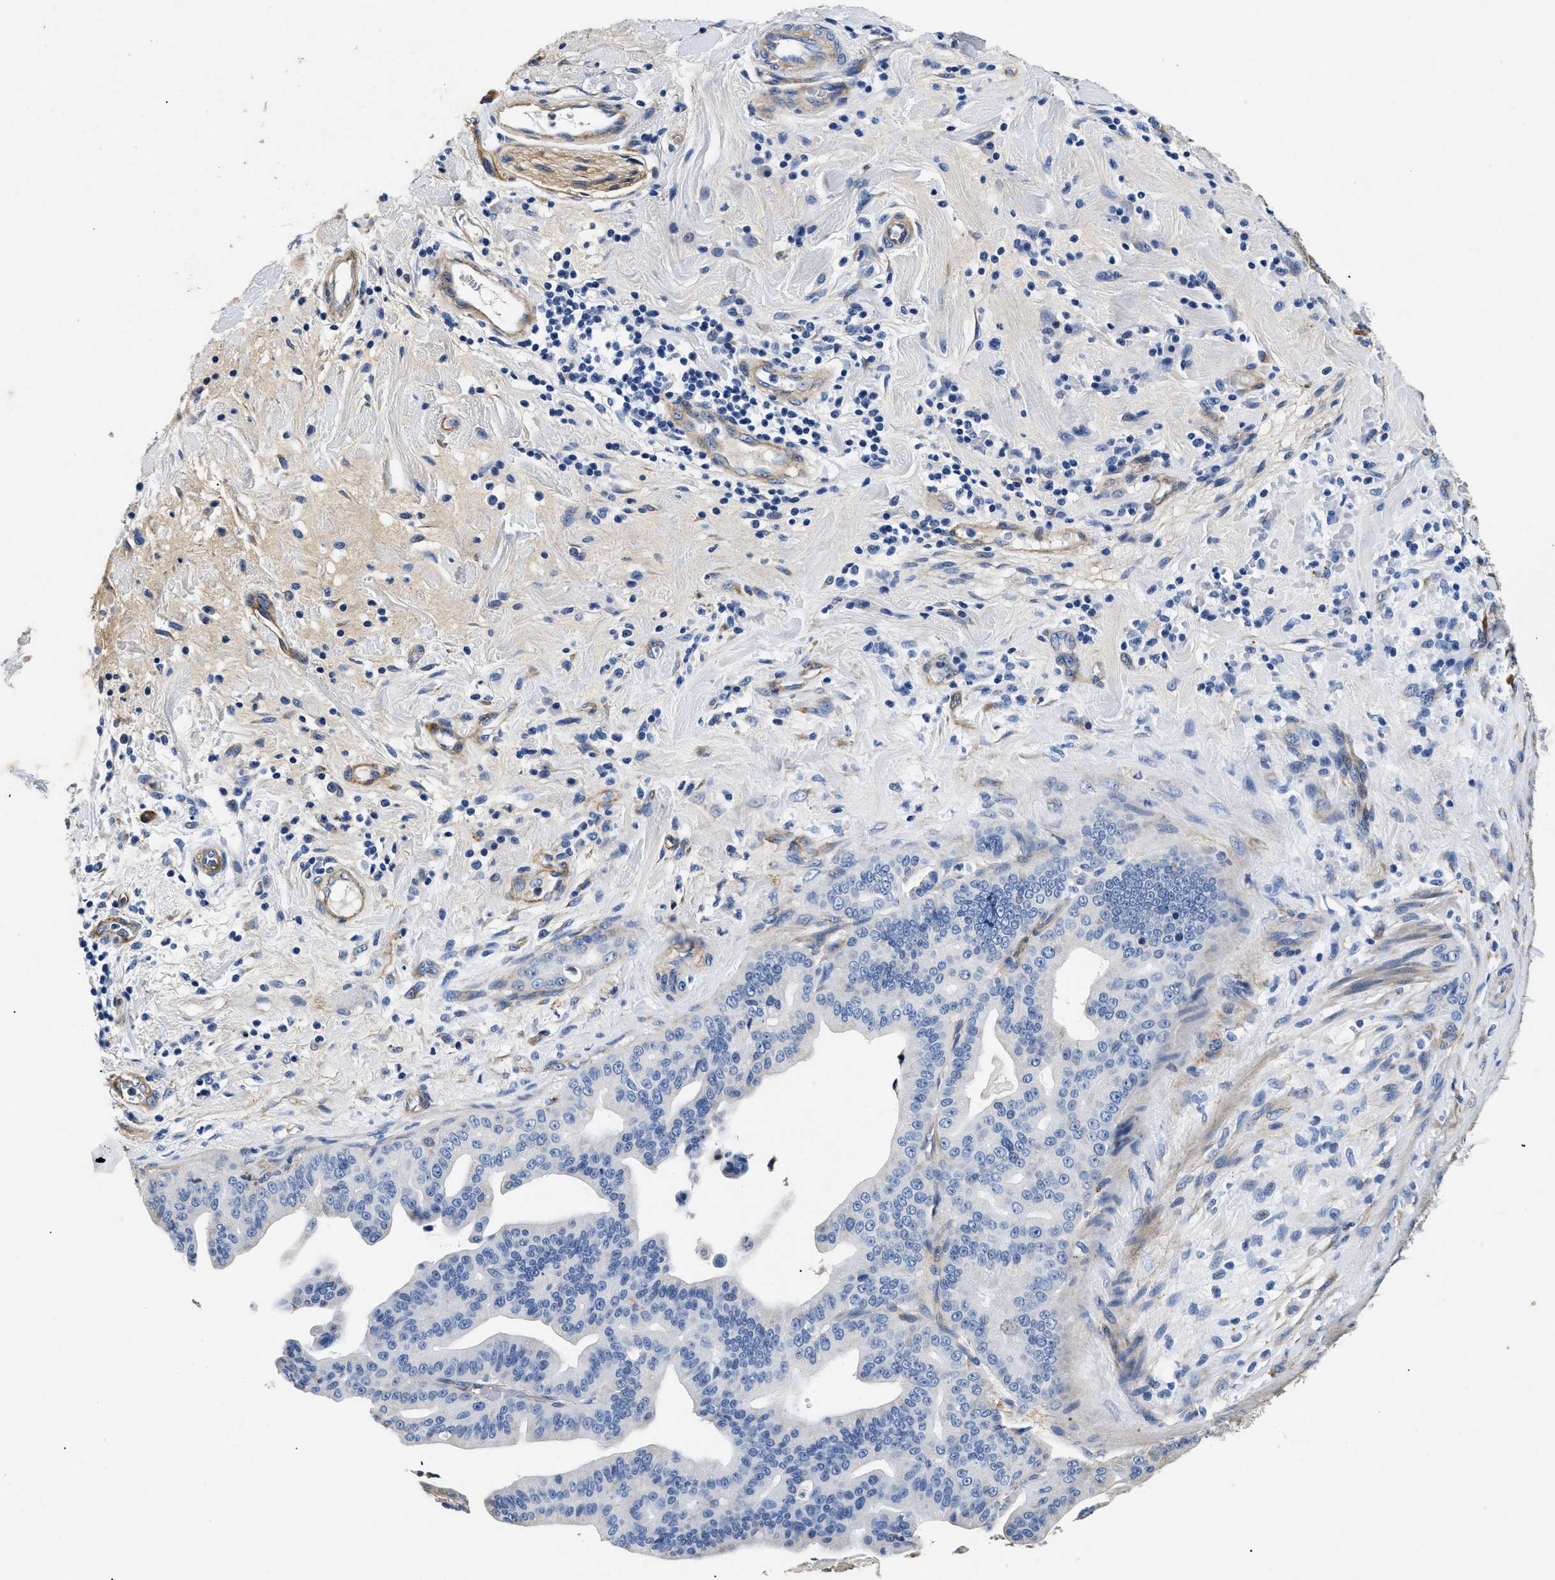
{"staining": {"intensity": "negative", "quantity": "none", "location": "none"}, "tissue": "pancreatic cancer", "cell_type": "Tumor cells", "image_type": "cancer", "snomed": [{"axis": "morphology", "description": "Adenocarcinoma, NOS"}, {"axis": "topography", "description": "Pancreas"}], "caption": "Image shows no significant protein positivity in tumor cells of pancreatic cancer (adenocarcinoma). (DAB immunohistochemistry with hematoxylin counter stain).", "gene": "LAMA3", "patient": {"sex": "male", "age": 63}}